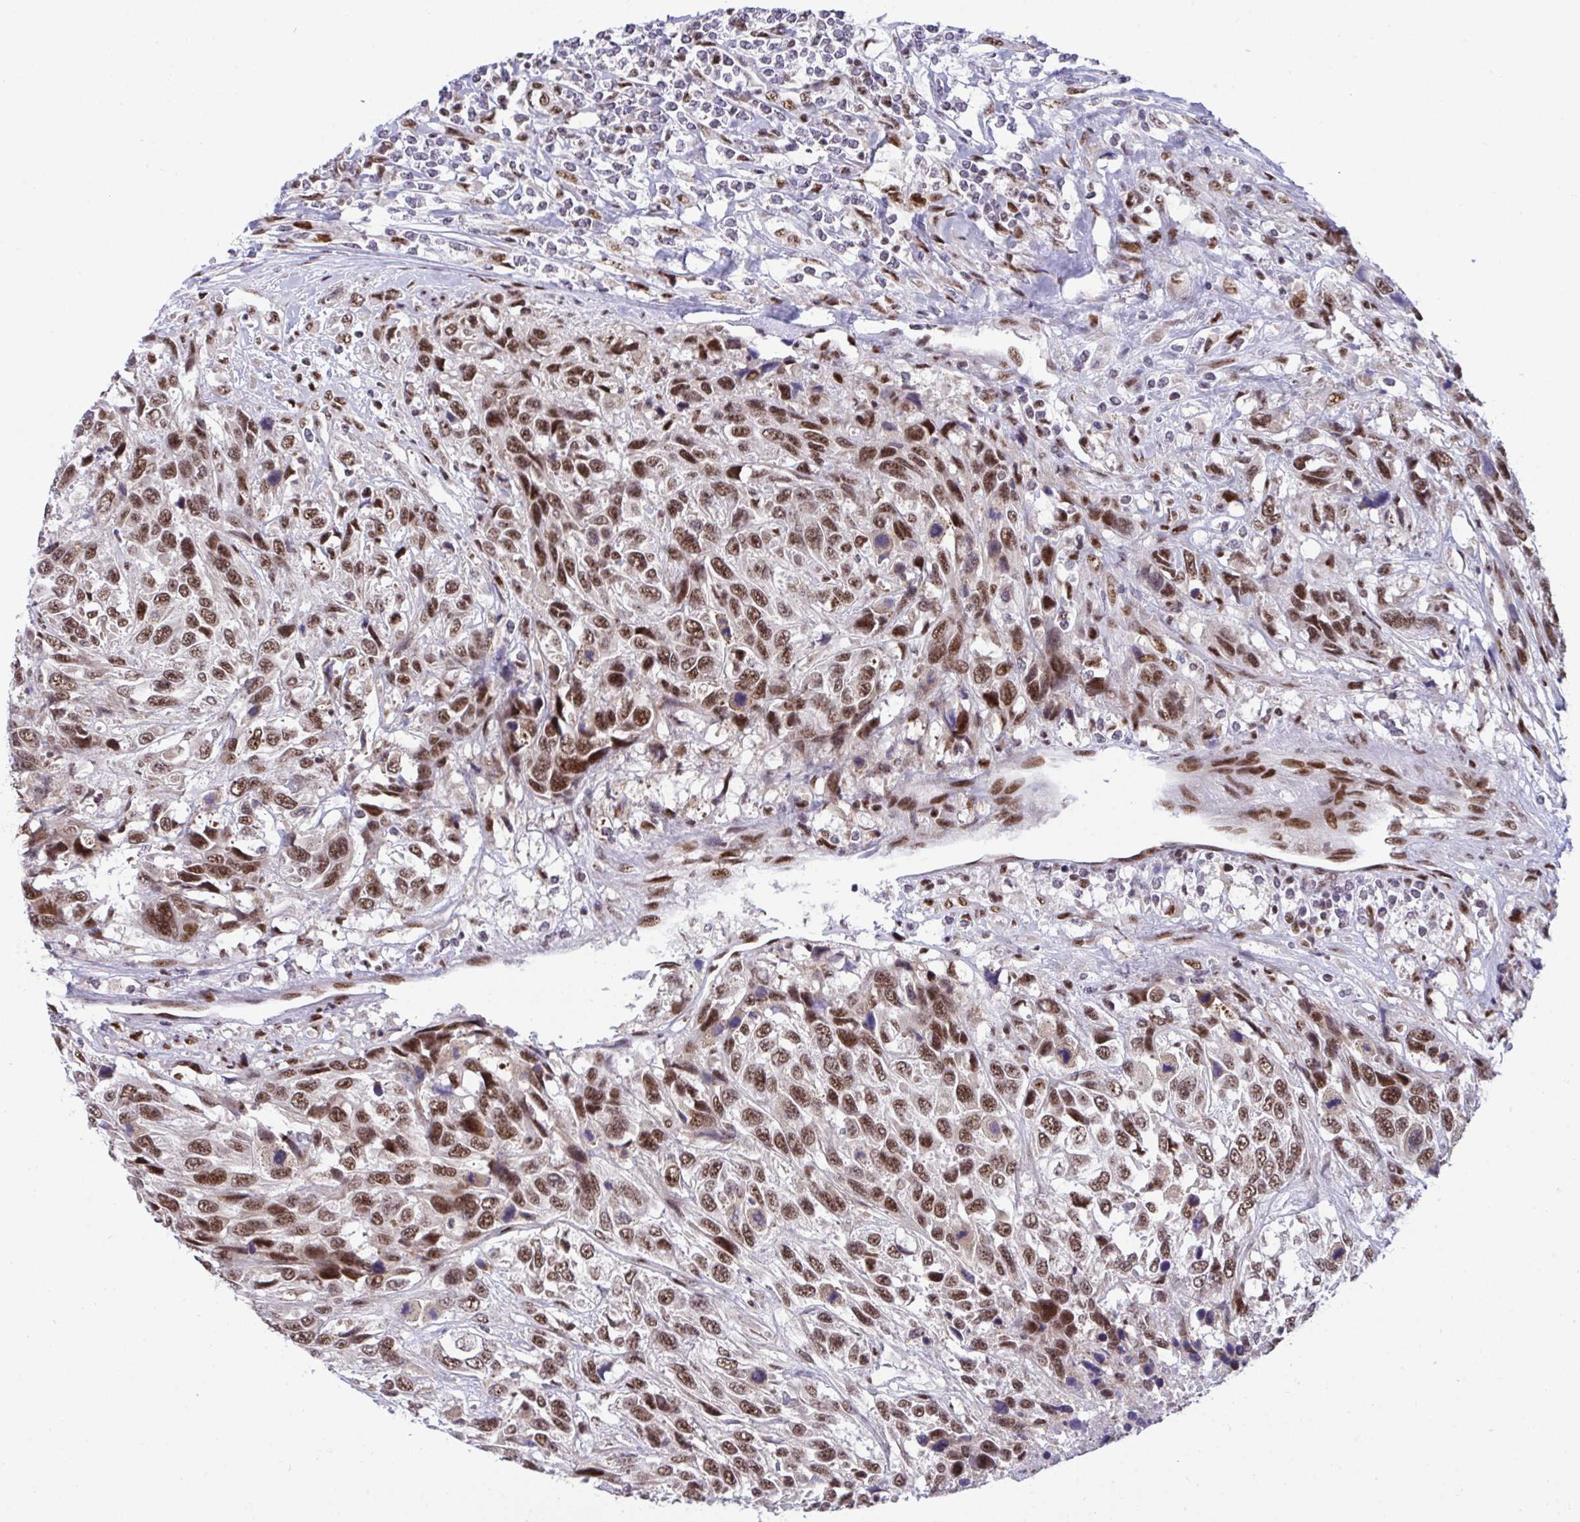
{"staining": {"intensity": "moderate", "quantity": ">75%", "location": "nuclear"}, "tissue": "urothelial cancer", "cell_type": "Tumor cells", "image_type": "cancer", "snomed": [{"axis": "morphology", "description": "Urothelial carcinoma, High grade"}, {"axis": "topography", "description": "Urinary bladder"}], "caption": "This histopathology image demonstrates IHC staining of human urothelial cancer, with medium moderate nuclear staining in about >75% of tumor cells.", "gene": "WBP11", "patient": {"sex": "female", "age": 70}}